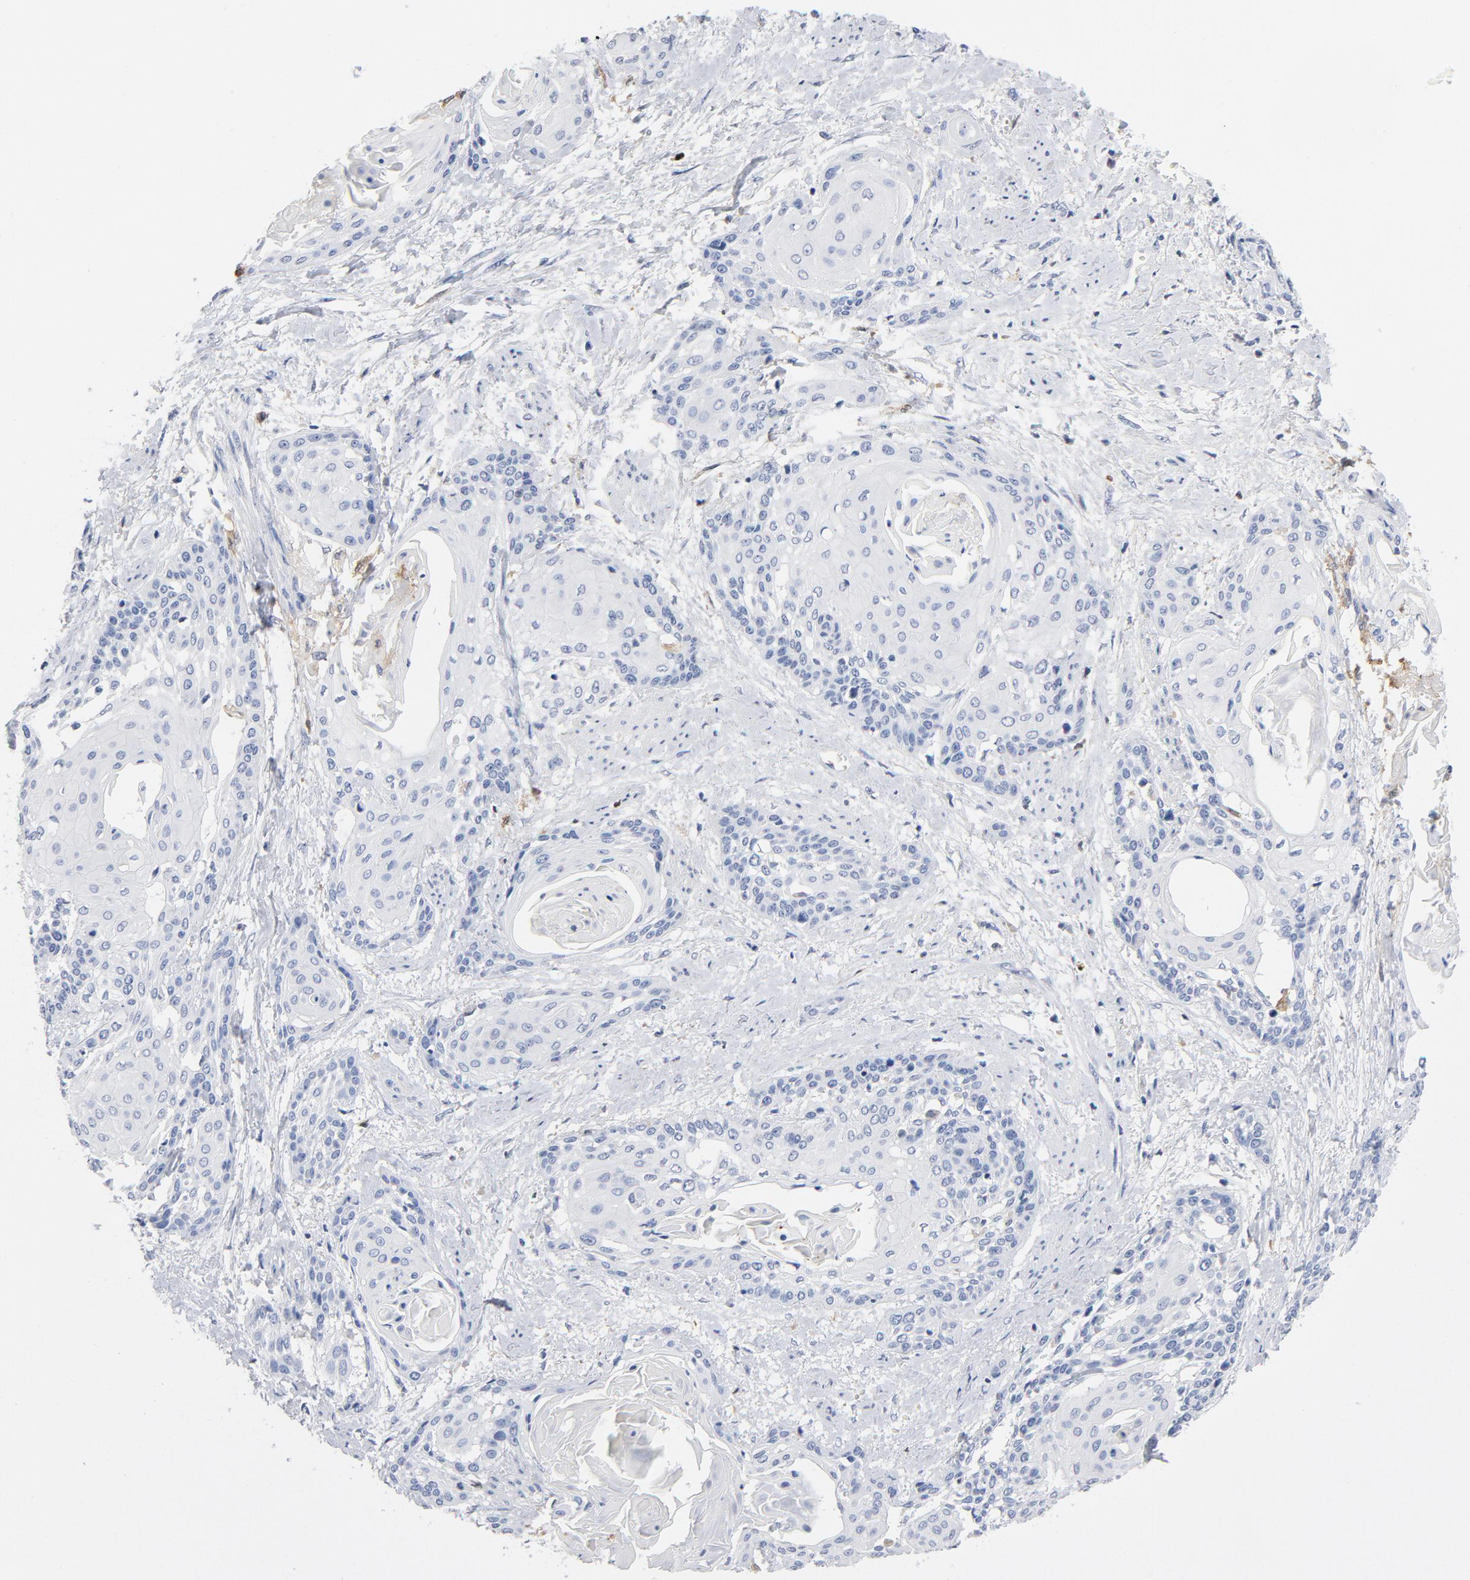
{"staining": {"intensity": "negative", "quantity": "none", "location": "none"}, "tissue": "cervical cancer", "cell_type": "Tumor cells", "image_type": "cancer", "snomed": [{"axis": "morphology", "description": "Squamous cell carcinoma, NOS"}, {"axis": "topography", "description": "Cervix"}], "caption": "Immunohistochemistry histopathology image of neoplastic tissue: squamous cell carcinoma (cervical) stained with DAB shows no significant protein positivity in tumor cells.", "gene": "NCF1", "patient": {"sex": "female", "age": 57}}